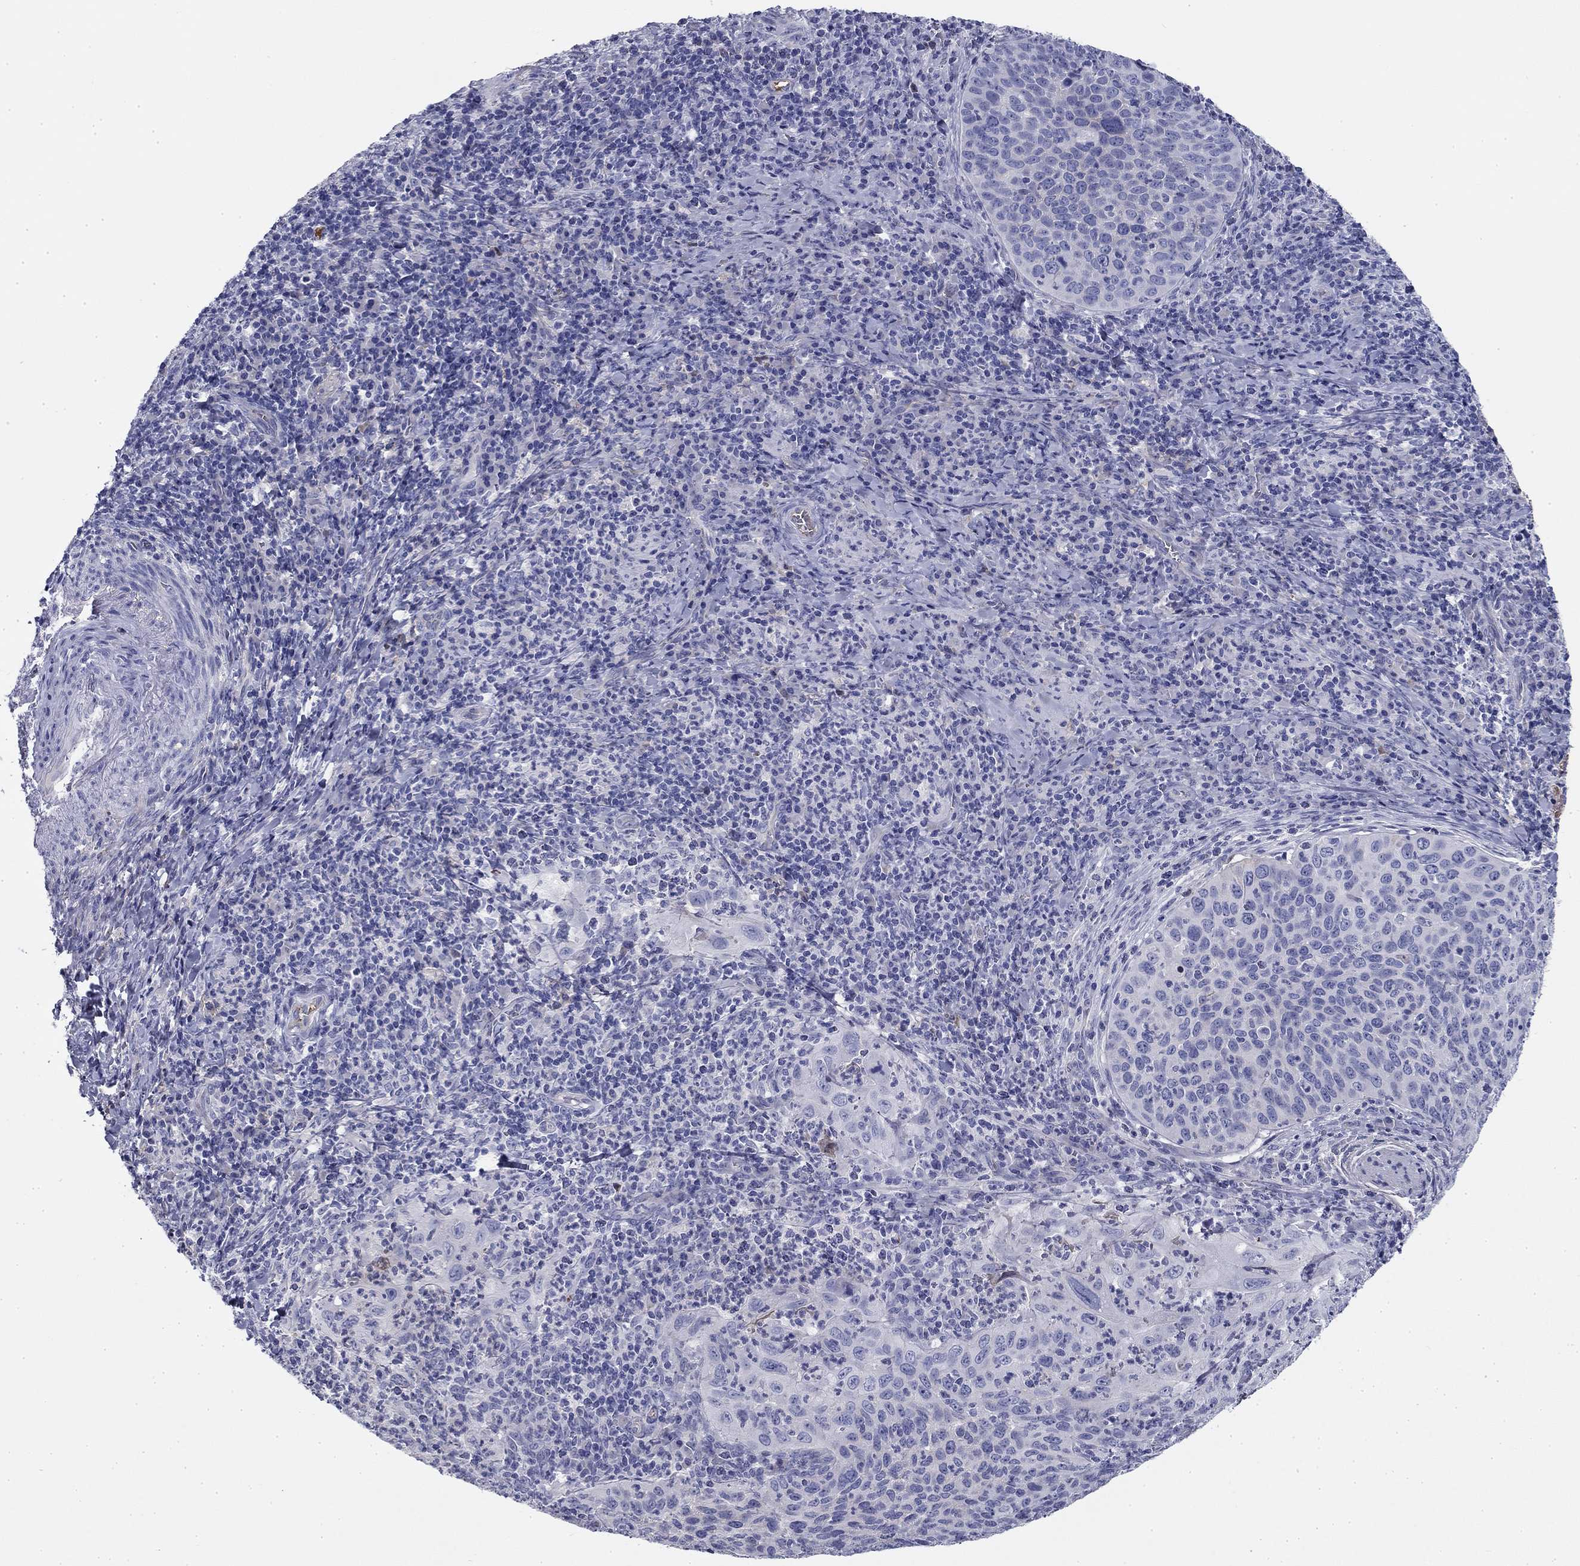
{"staining": {"intensity": "negative", "quantity": "none", "location": "none"}, "tissue": "cervical cancer", "cell_type": "Tumor cells", "image_type": "cancer", "snomed": [{"axis": "morphology", "description": "Squamous cell carcinoma, NOS"}, {"axis": "topography", "description": "Cervix"}], "caption": "Tumor cells show no significant protein expression in squamous cell carcinoma (cervical).", "gene": "CPLX4", "patient": {"sex": "female", "age": 26}}